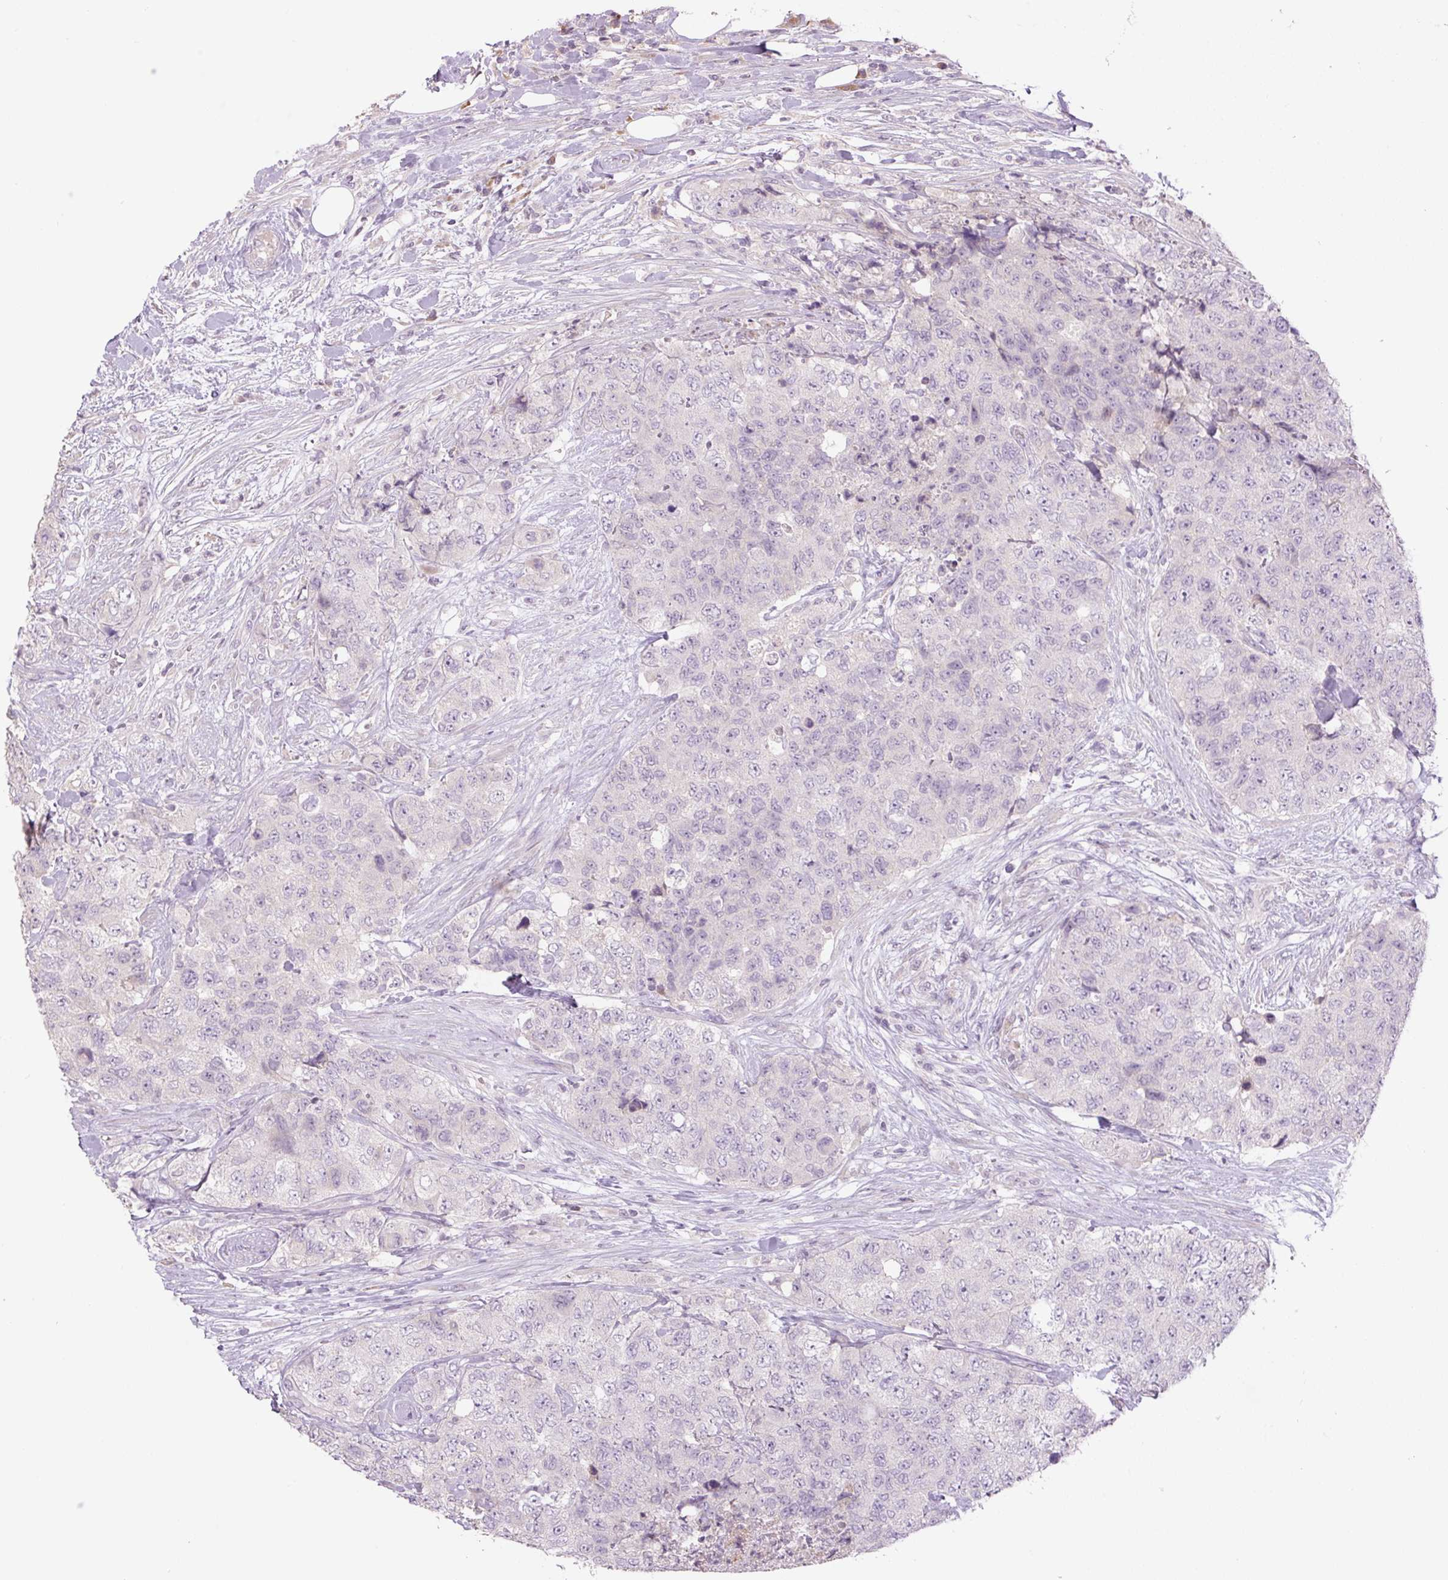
{"staining": {"intensity": "negative", "quantity": "none", "location": "none"}, "tissue": "urothelial cancer", "cell_type": "Tumor cells", "image_type": "cancer", "snomed": [{"axis": "morphology", "description": "Urothelial carcinoma, High grade"}, {"axis": "topography", "description": "Urinary bladder"}], "caption": "Photomicrograph shows no protein expression in tumor cells of urothelial cancer tissue.", "gene": "TMEM100", "patient": {"sex": "female", "age": 78}}